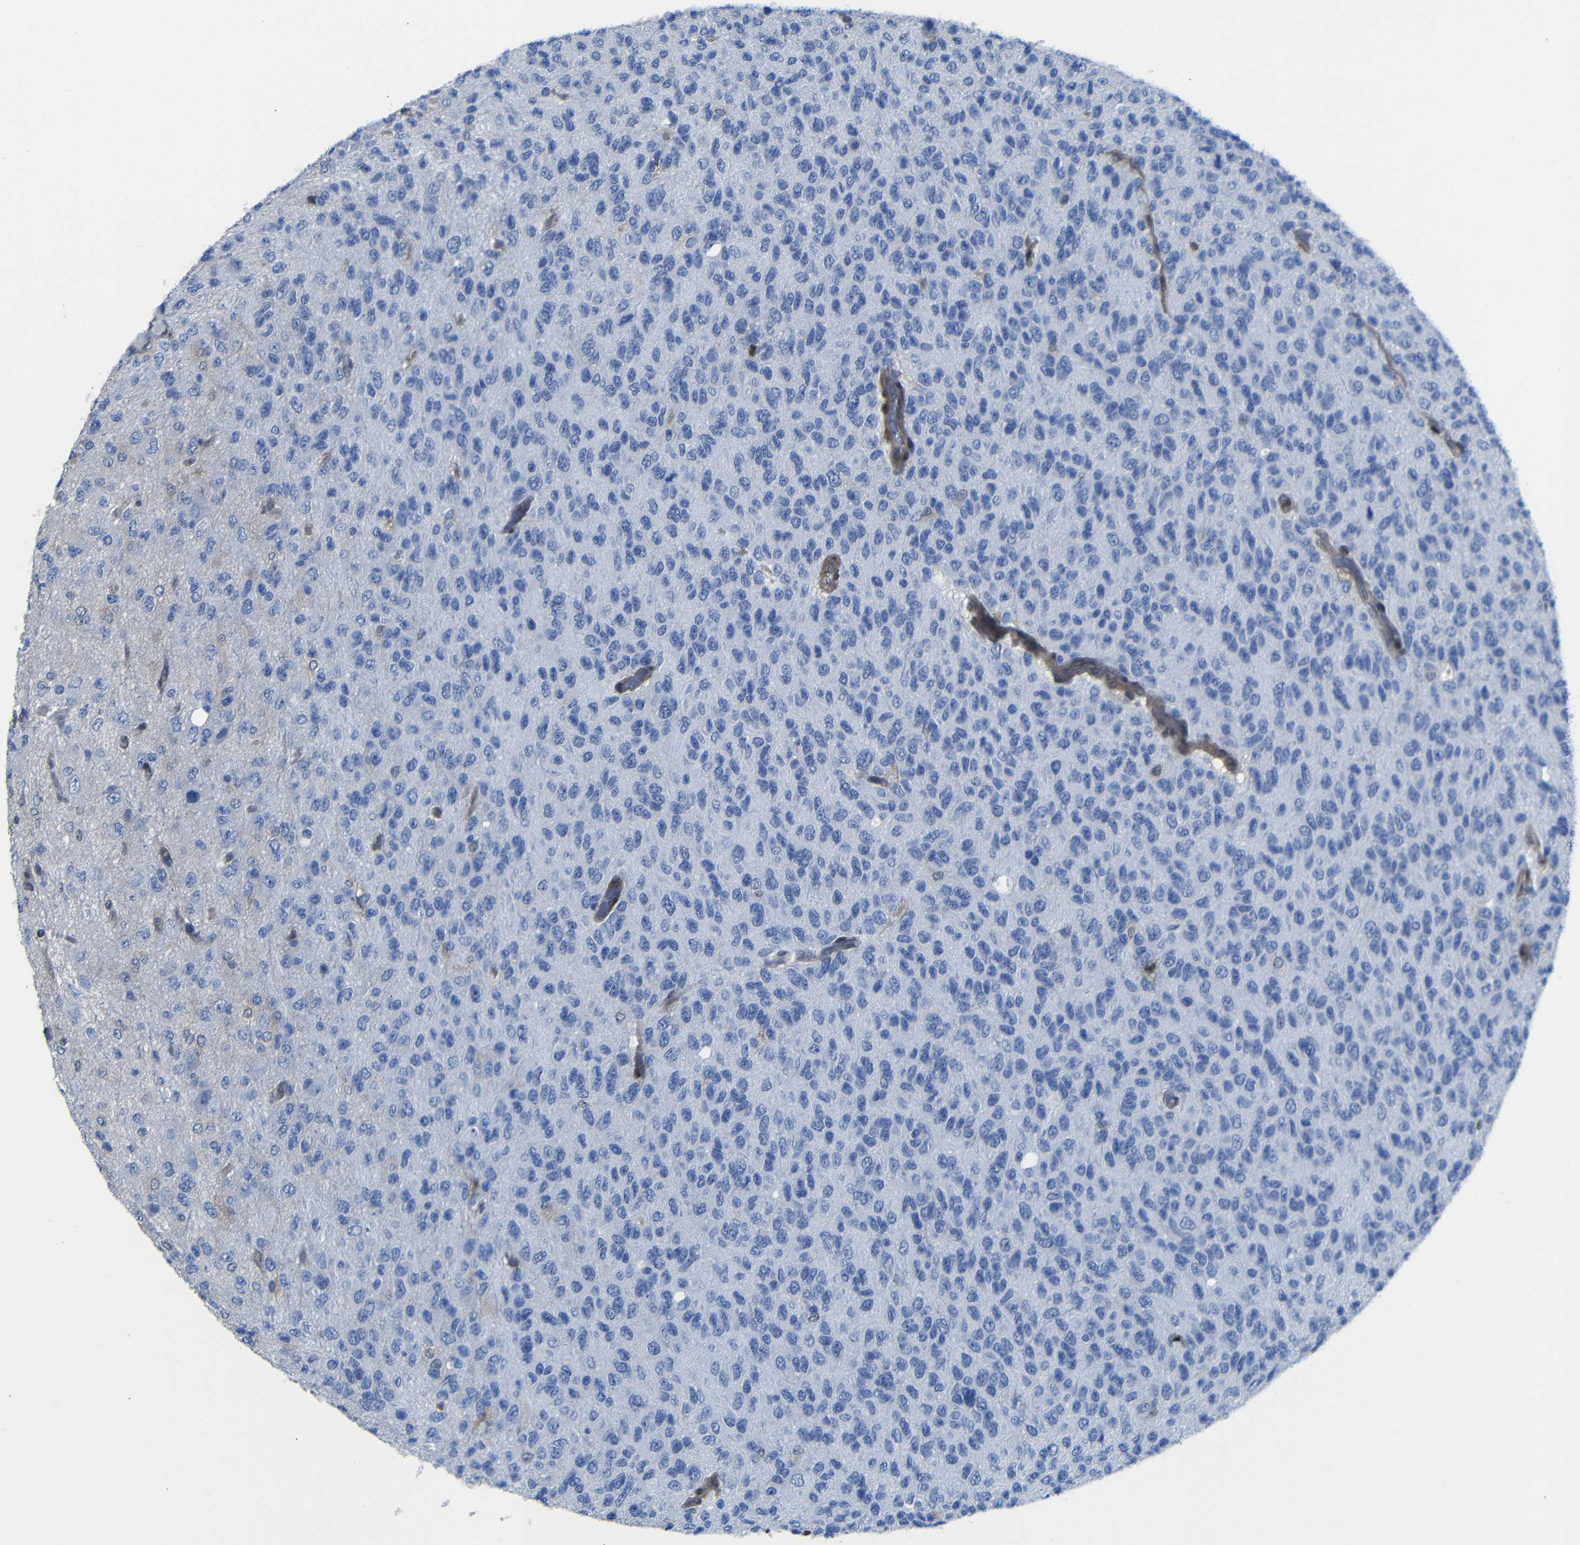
{"staining": {"intensity": "negative", "quantity": "none", "location": "none"}, "tissue": "glioma", "cell_type": "Tumor cells", "image_type": "cancer", "snomed": [{"axis": "morphology", "description": "Glioma, malignant, High grade"}, {"axis": "topography", "description": "pancreas cauda"}], "caption": "Human high-grade glioma (malignant) stained for a protein using immunohistochemistry (IHC) demonstrates no positivity in tumor cells.", "gene": "YAP1", "patient": {"sex": "male", "age": 60}}